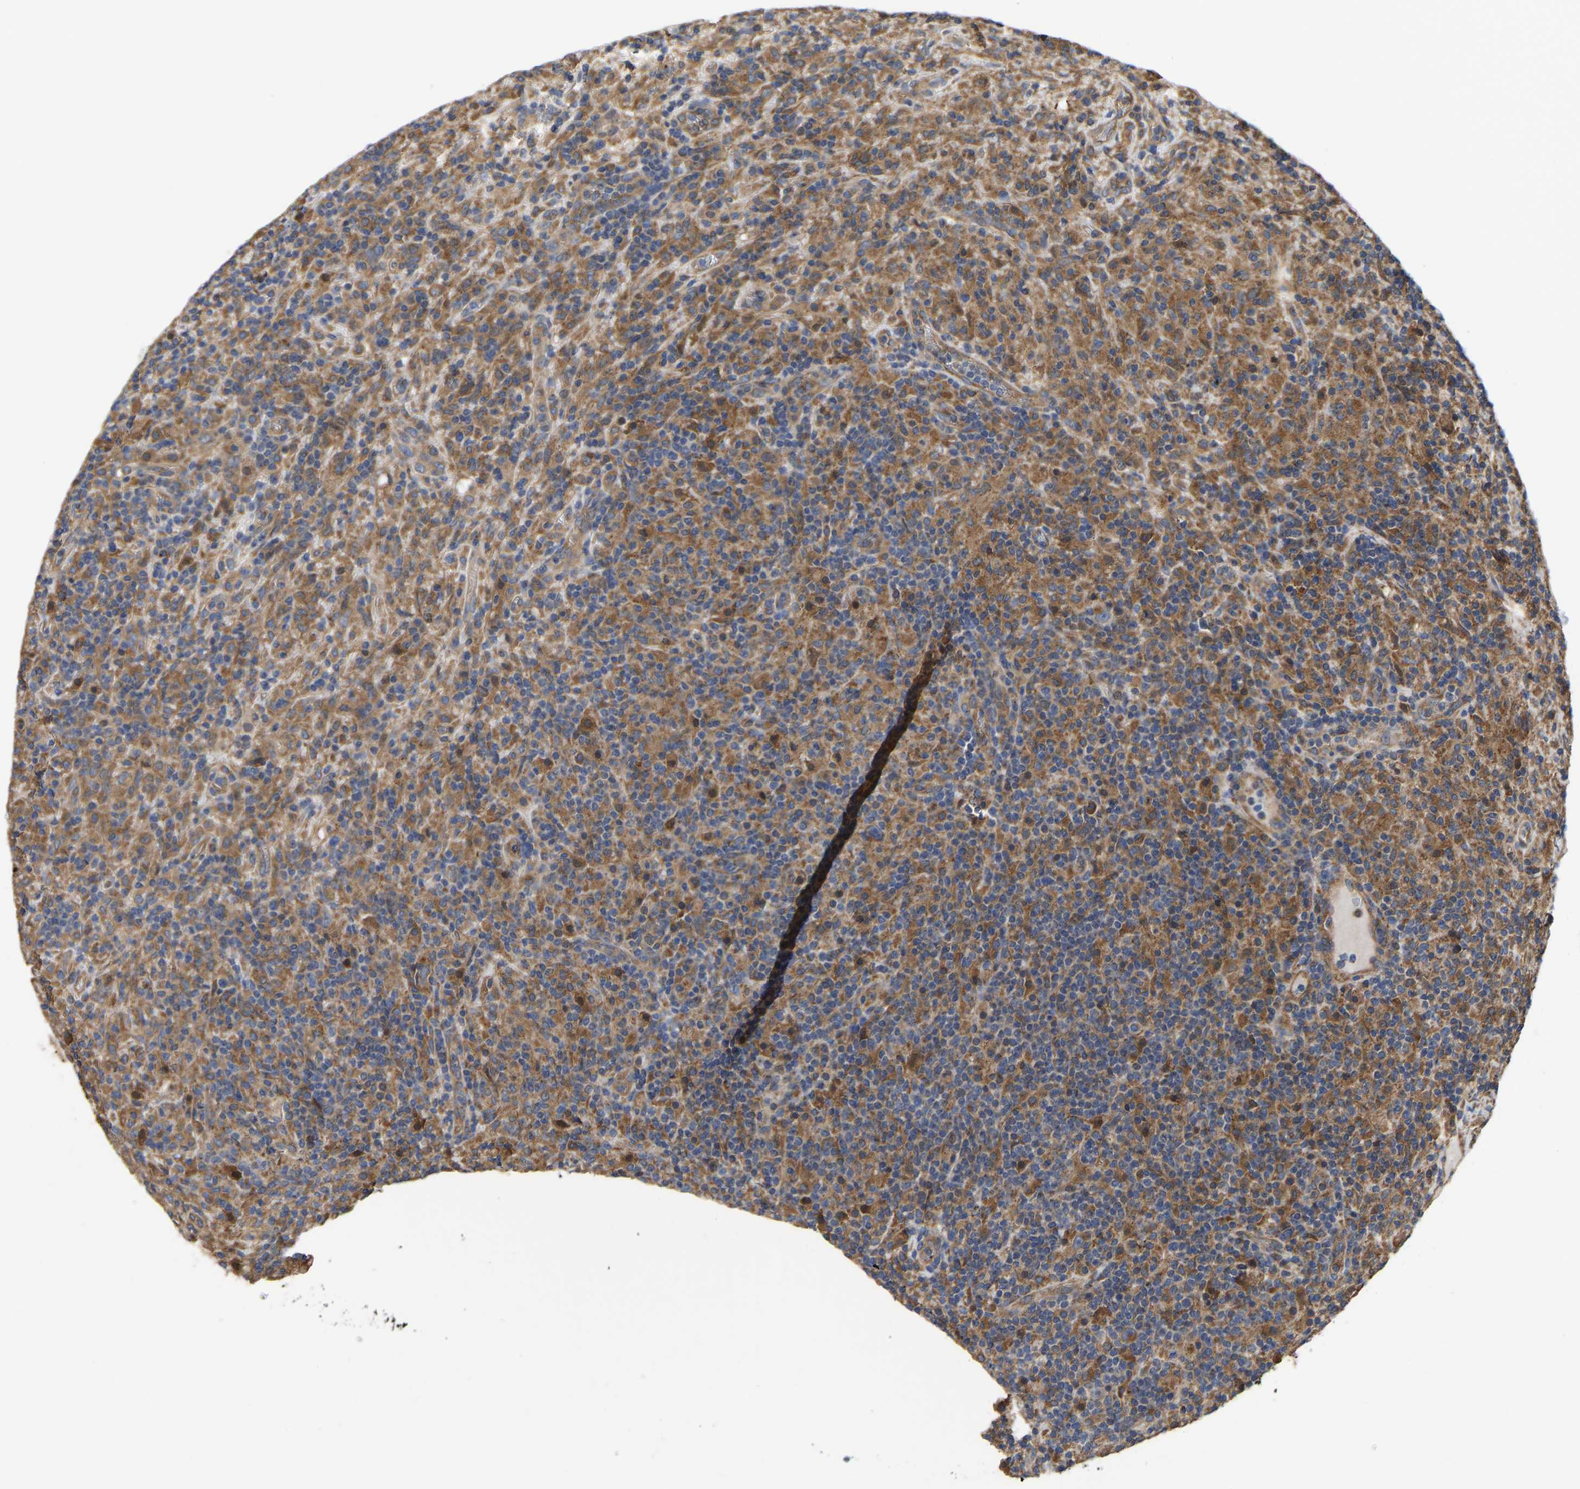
{"staining": {"intensity": "moderate", "quantity": ">75%", "location": "cytoplasmic/membranous"}, "tissue": "lymphoma", "cell_type": "Tumor cells", "image_type": "cancer", "snomed": [{"axis": "morphology", "description": "Hodgkin's disease, NOS"}, {"axis": "topography", "description": "Lymph node"}], "caption": "A brown stain shows moderate cytoplasmic/membranous staining of a protein in Hodgkin's disease tumor cells.", "gene": "FLNB", "patient": {"sex": "male", "age": 70}}